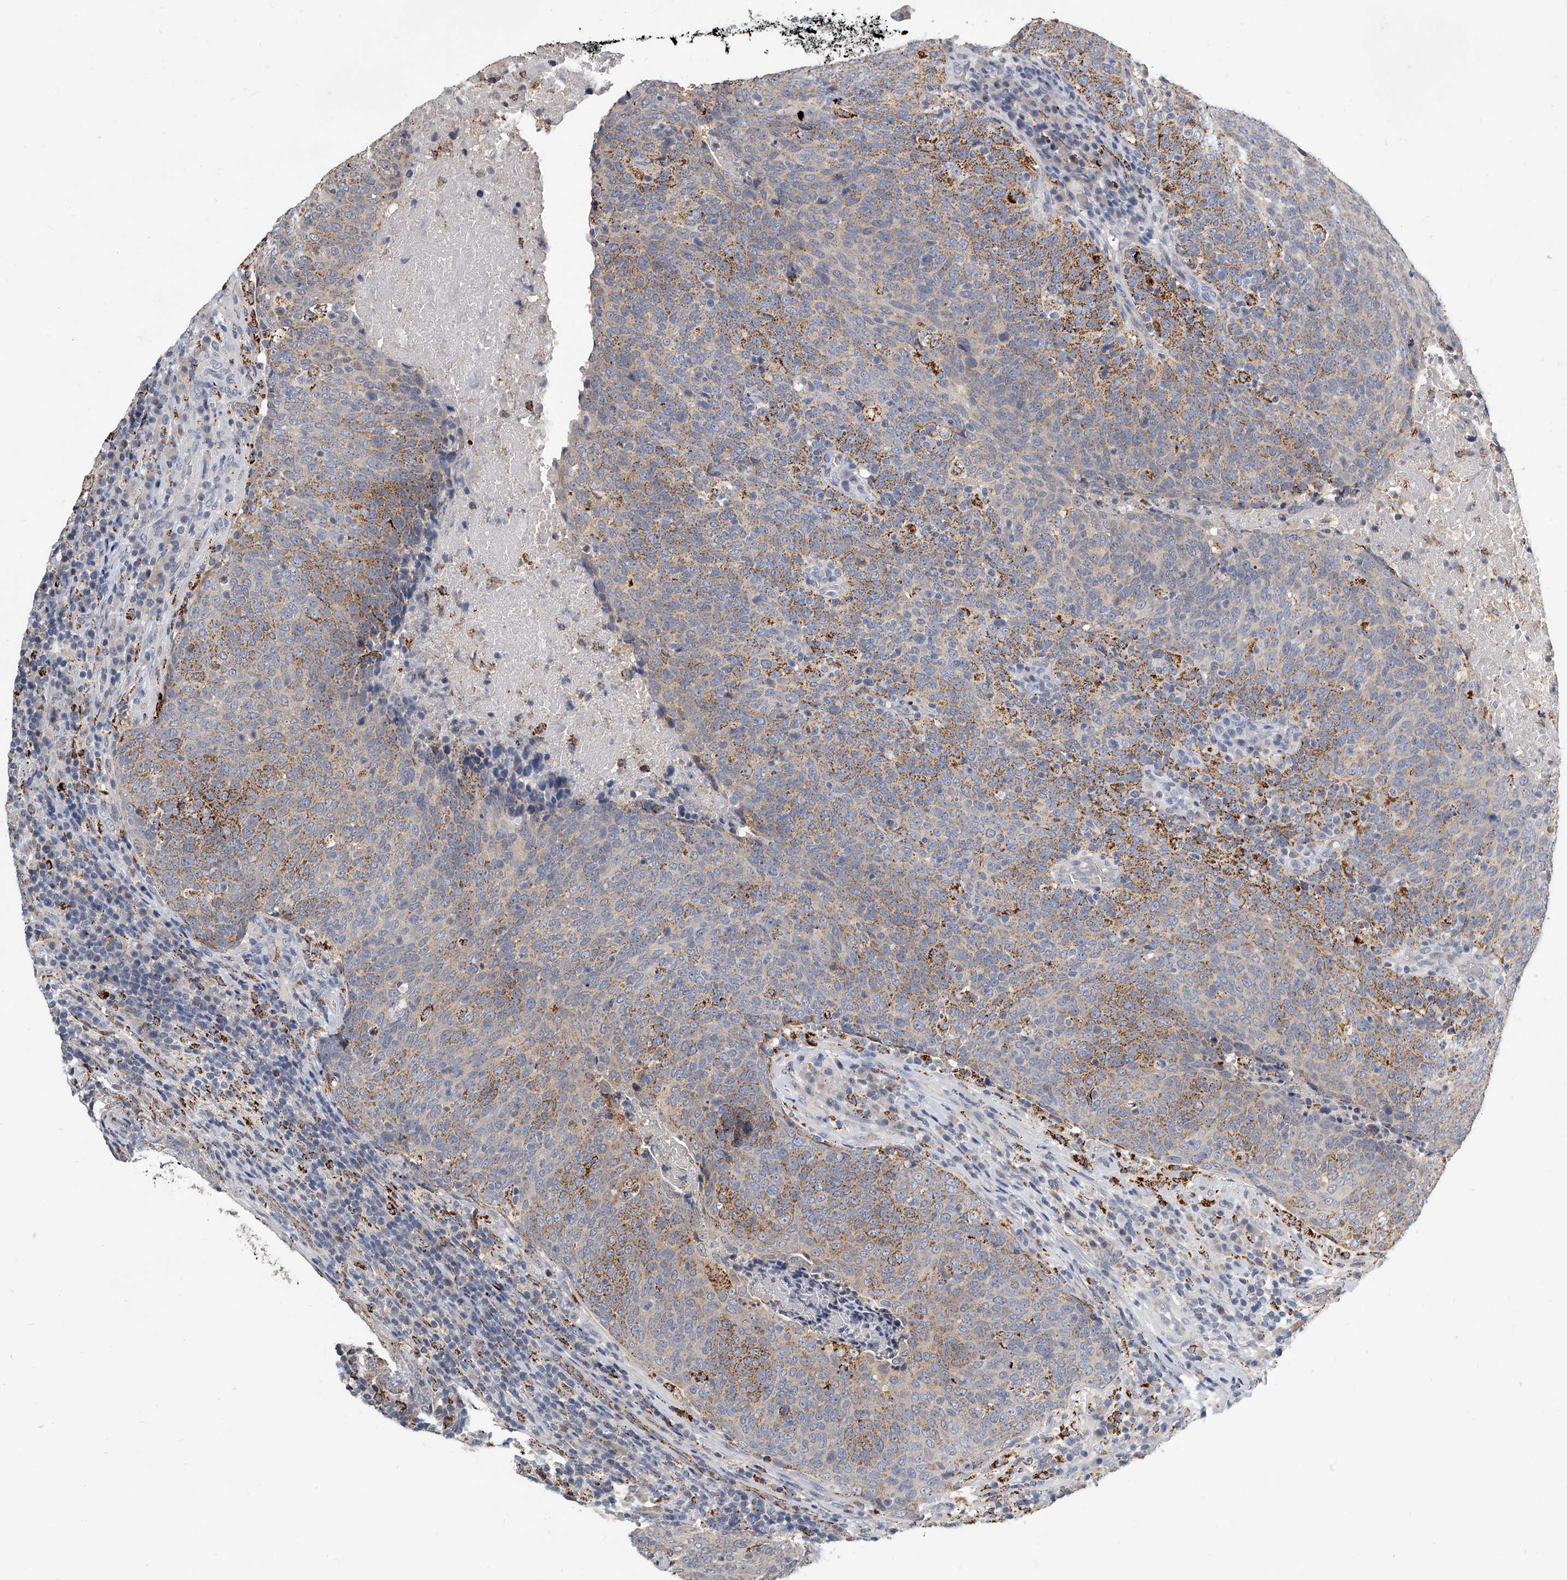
{"staining": {"intensity": "moderate", "quantity": "25%-75%", "location": "cytoplasmic/membranous"}, "tissue": "head and neck cancer", "cell_type": "Tumor cells", "image_type": "cancer", "snomed": [{"axis": "morphology", "description": "Squamous cell carcinoma, NOS"}, {"axis": "morphology", "description": "Squamous cell carcinoma, metastatic, NOS"}, {"axis": "topography", "description": "Lymph node"}, {"axis": "topography", "description": "Head-Neck"}], "caption": "The immunohistochemical stain highlights moderate cytoplasmic/membranous expression in tumor cells of squamous cell carcinoma (head and neck) tissue. (Brightfield microscopy of DAB IHC at high magnification).", "gene": "KLHL7", "patient": {"sex": "male", "age": 62}}